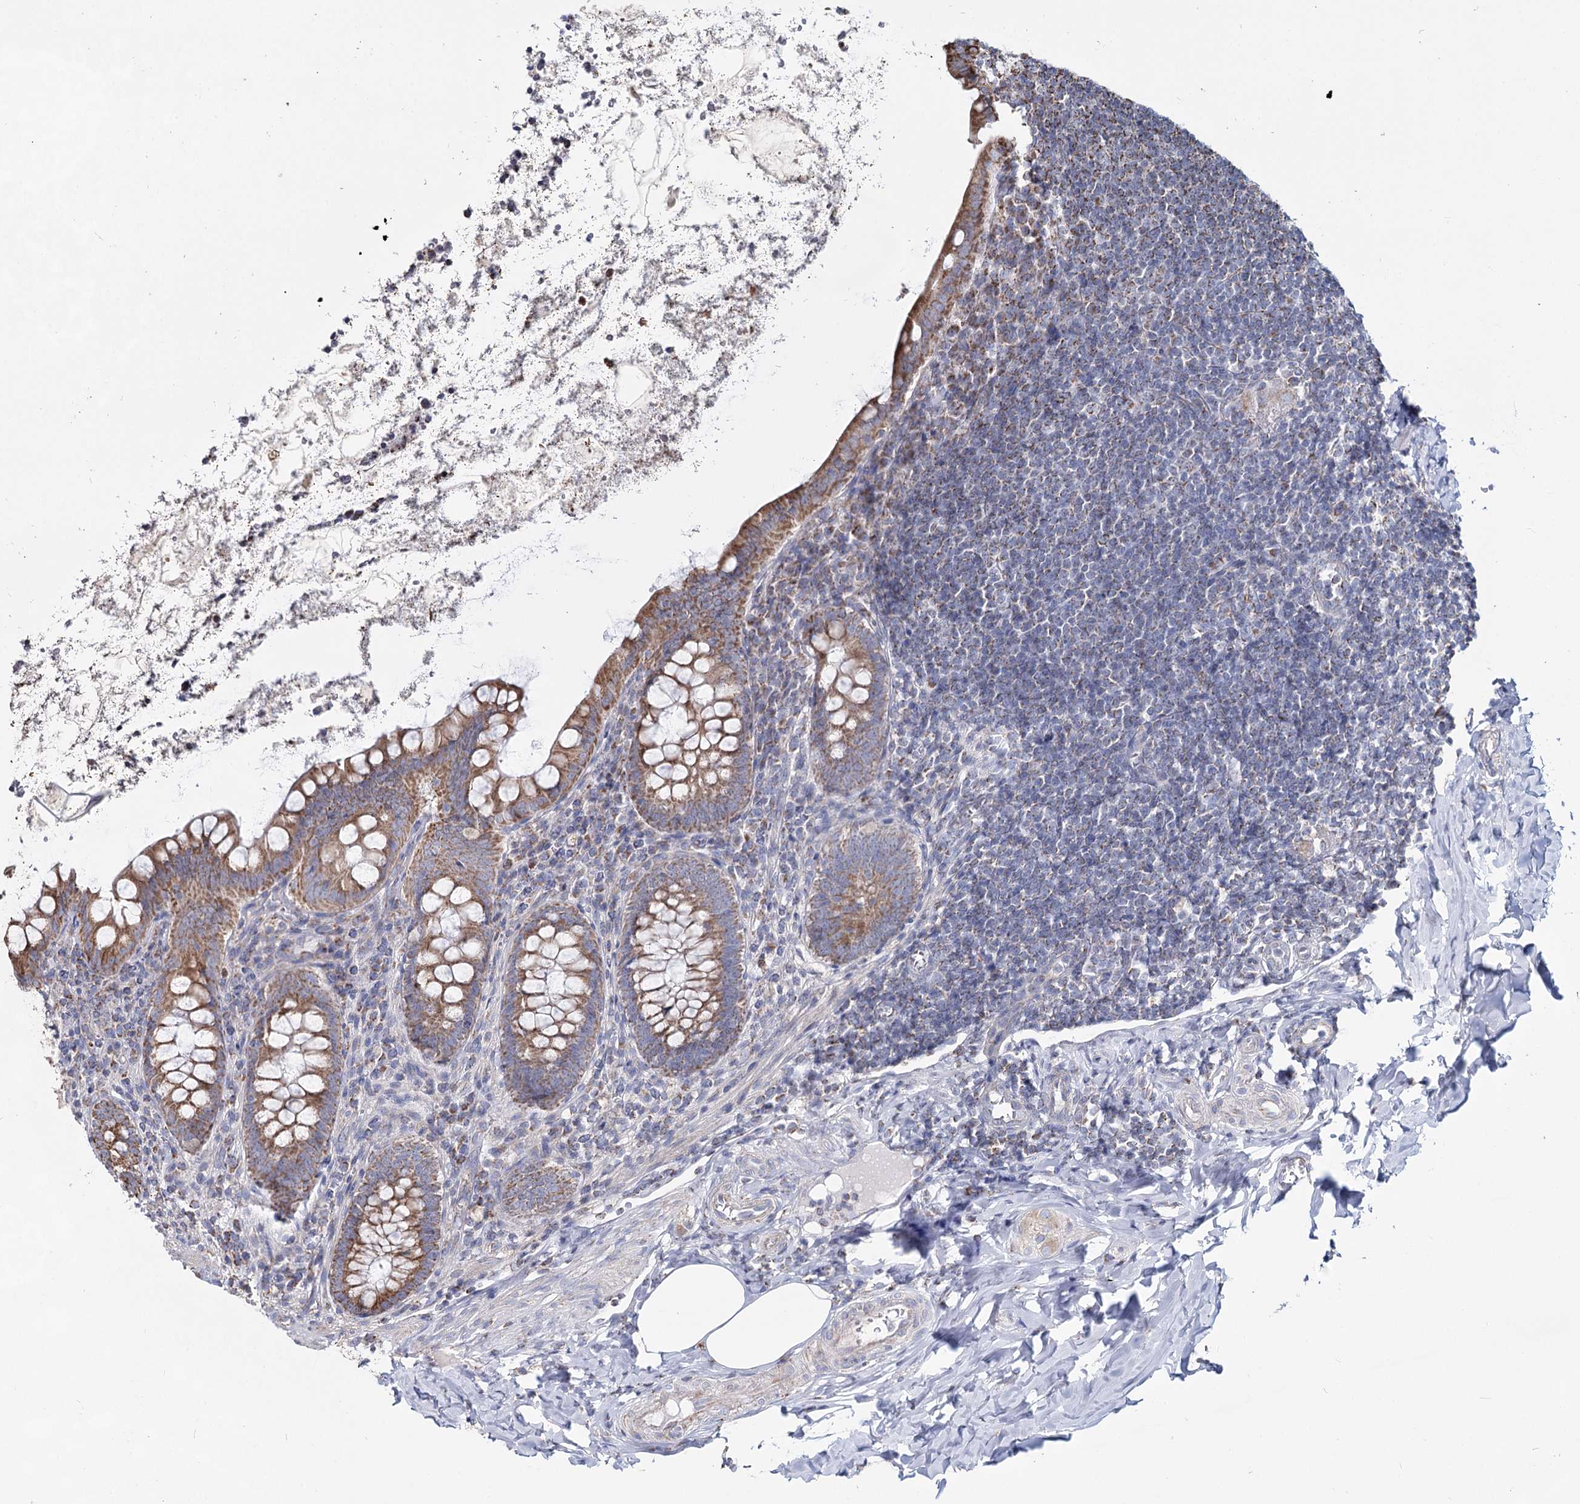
{"staining": {"intensity": "moderate", "quantity": ">75%", "location": "cytoplasmic/membranous"}, "tissue": "appendix", "cell_type": "Glandular cells", "image_type": "normal", "snomed": [{"axis": "morphology", "description": "Normal tissue, NOS"}, {"axis": "topography", "description": "Appendix"}], "caption": "Brown immunohistochemical staining in unremarkable human appendix exhibits moderate cytoplasmic/membranous positivity in about >75% of glandular cells. The protein of interest is stained brown, and the nuclei are stained in blue (DAB IHC with brightfield microscopy, high magnification).", "gene": "CCDC73", "patient": {"sex": "female", "age": 33}}